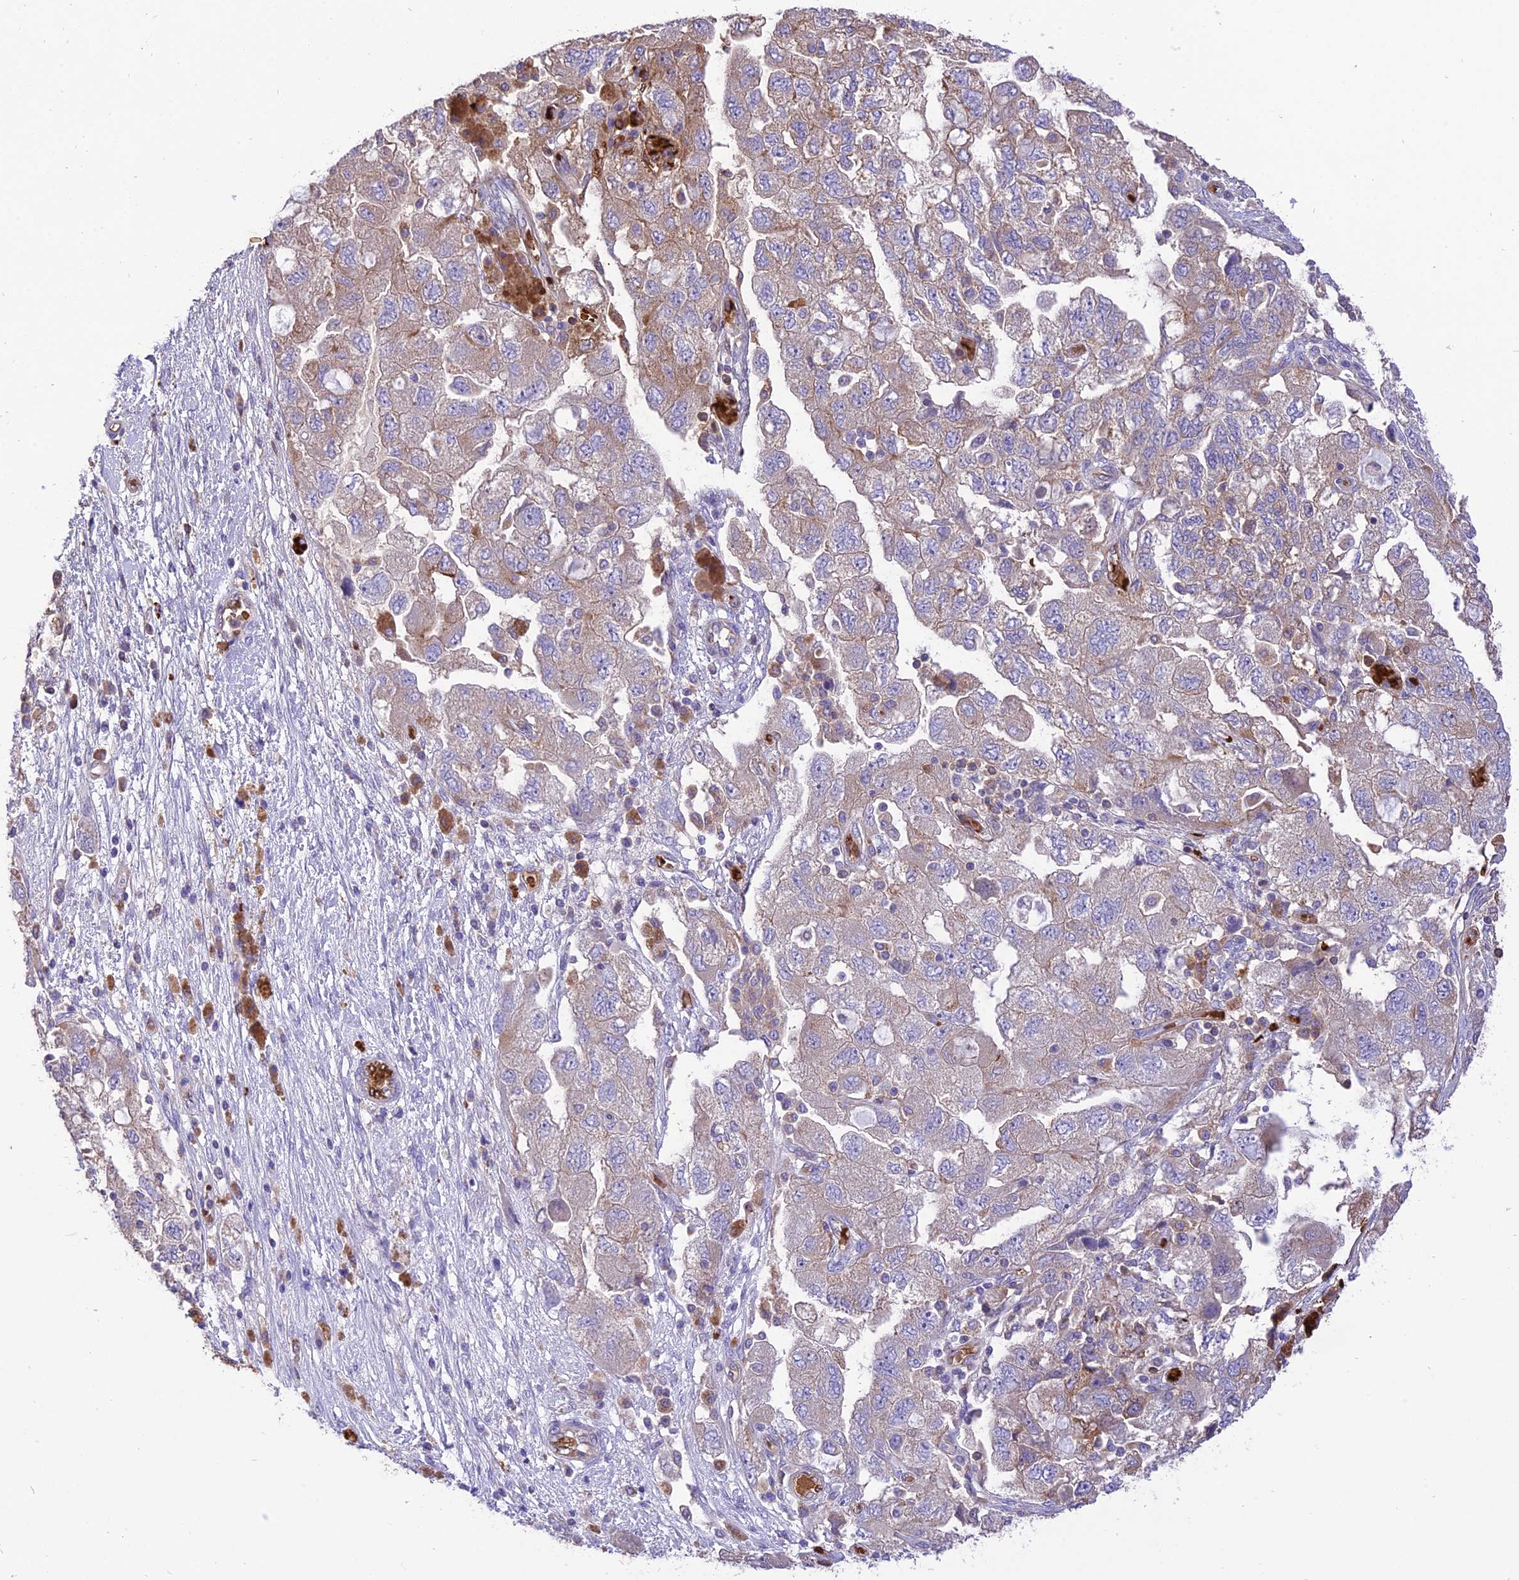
{"staining": {"intensity": "weak", "quantity": "<25%", "location": "cytoplasmic/membranous"}, "tissue": "ovarian cancer", "cell_type": "Tumor cells", "image_type": "cancer", "snomed": [{"axis": "morphology", "description": "Carcinoma, NOS"}, {"axis": "morphology", "description": "Cystadenocarcinoma, serous, NOS"}, {"axis": "topography", "description": "Ovary"}], "caption": "Tumor cells show no significant protein positivity in ovarian cancer (carcinoma).", "gene": "TTC4", "patient": {"sex": "female", "age": 69}}